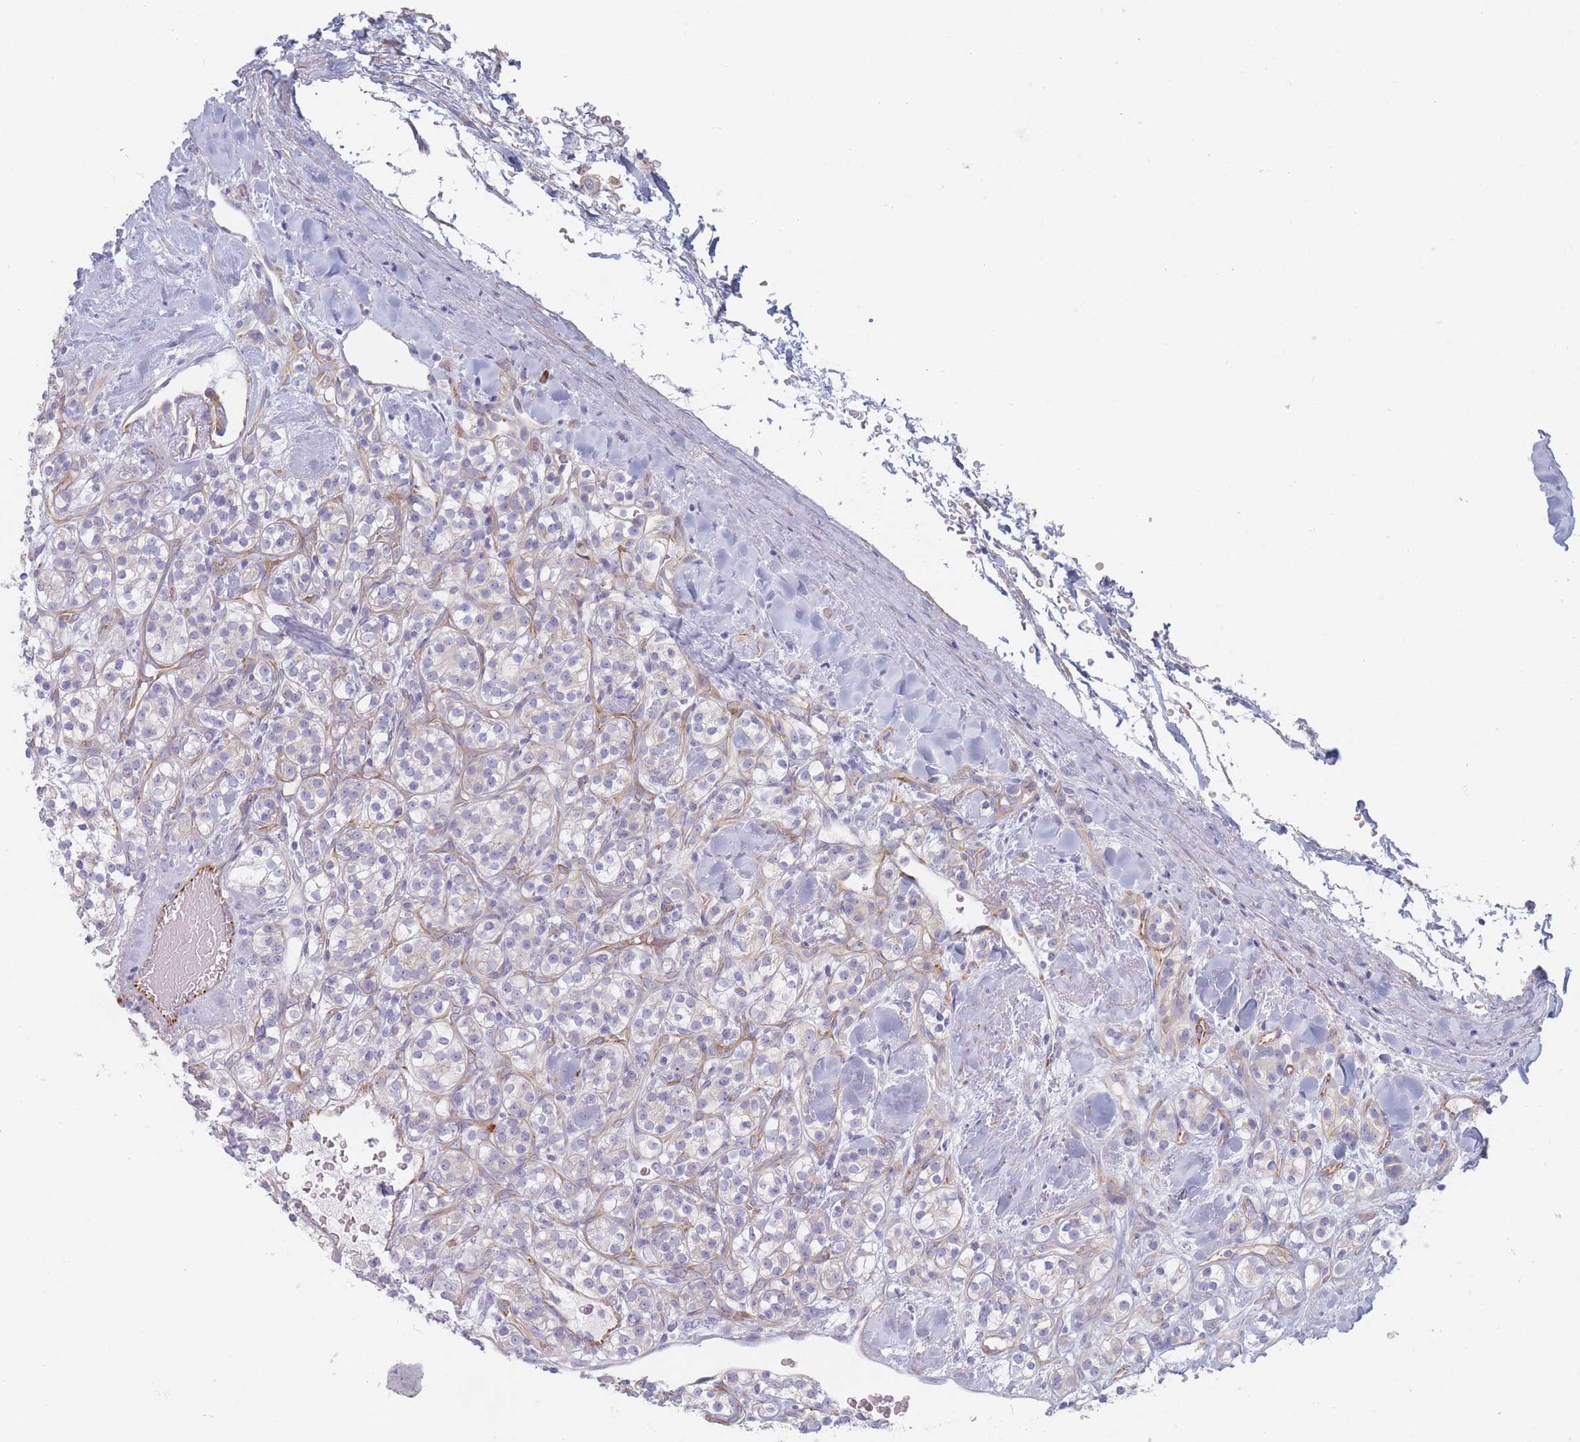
{"staining": {"intensity": "negative", "quantity": "none", "location": "none"}, "tissue": "renal cancer", "cell_type": "Tumor cells", "image_type": "cancer", "snomed": [{"axis": "morphology", "description": "Adenocarcinoma, NOS"}, {"axis": "topography", "description": "Kidney"}], "caption": "DAB immunohistochemical staining of renal cancer reveals no significant expression in tumor cells.", "gene": "ERBIN", "patient": {"sex": "male", "age": 77}}